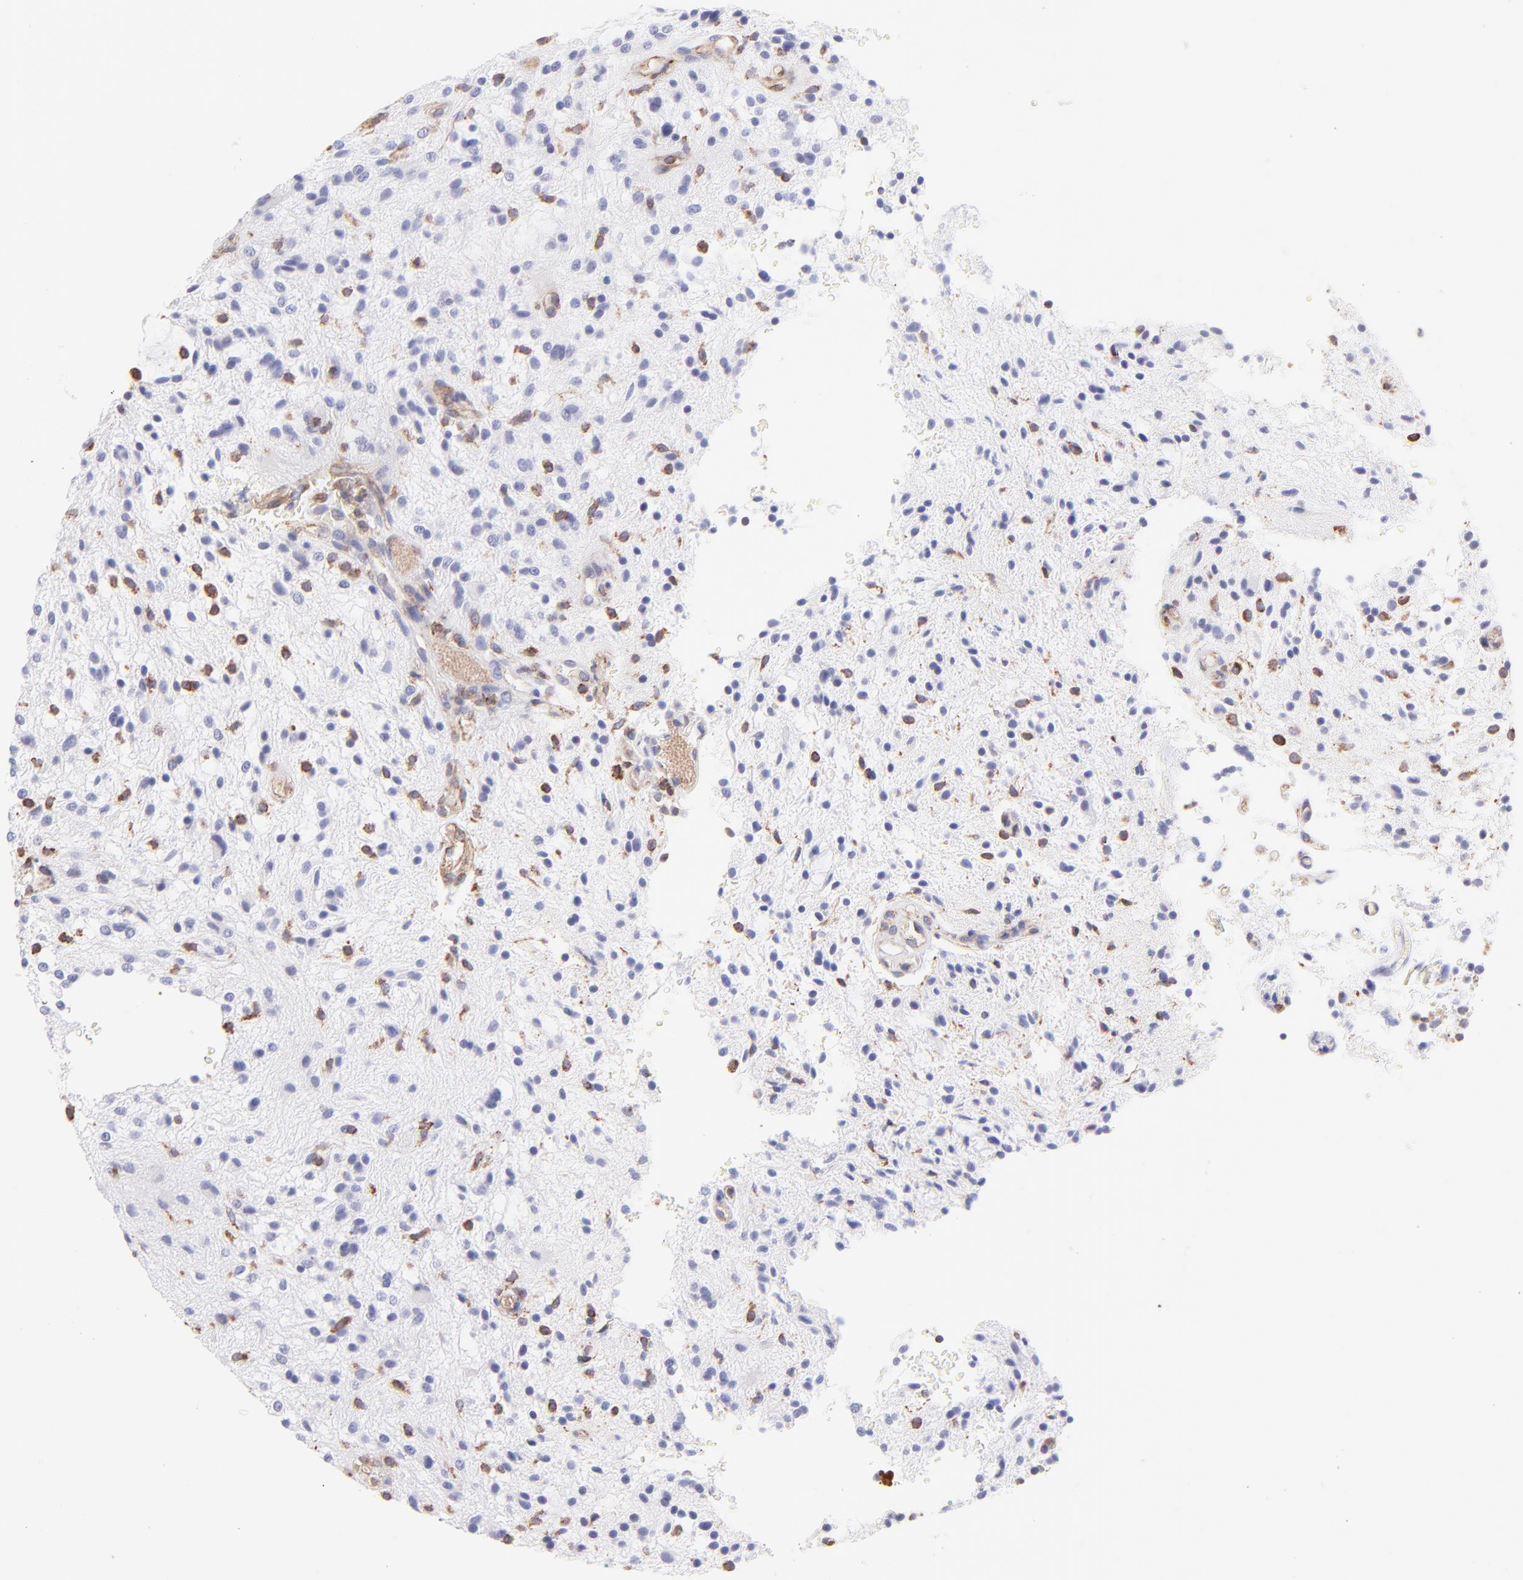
{"staining": {"intensity": "moderate", "quantity": "<25%", "location": "cytoplasmic/membranous"}, "tissue": "glioma", "cell_type": "Tumor cells", "image_type": "cancer", "snomed": [{"axis": "morphology", "description": "Glioma, malignant, NOS"}, {"axis": "topography", "description": "Cerebellum"}], "caption": "Immunohistochemical staining of malignant glioma demonstrates moderate cytoplasmic/membranous protein positivity in approximately <25% of tumor cells.", "gene": "IRAG2", "patient": {"sex": "female", "age": 10}}